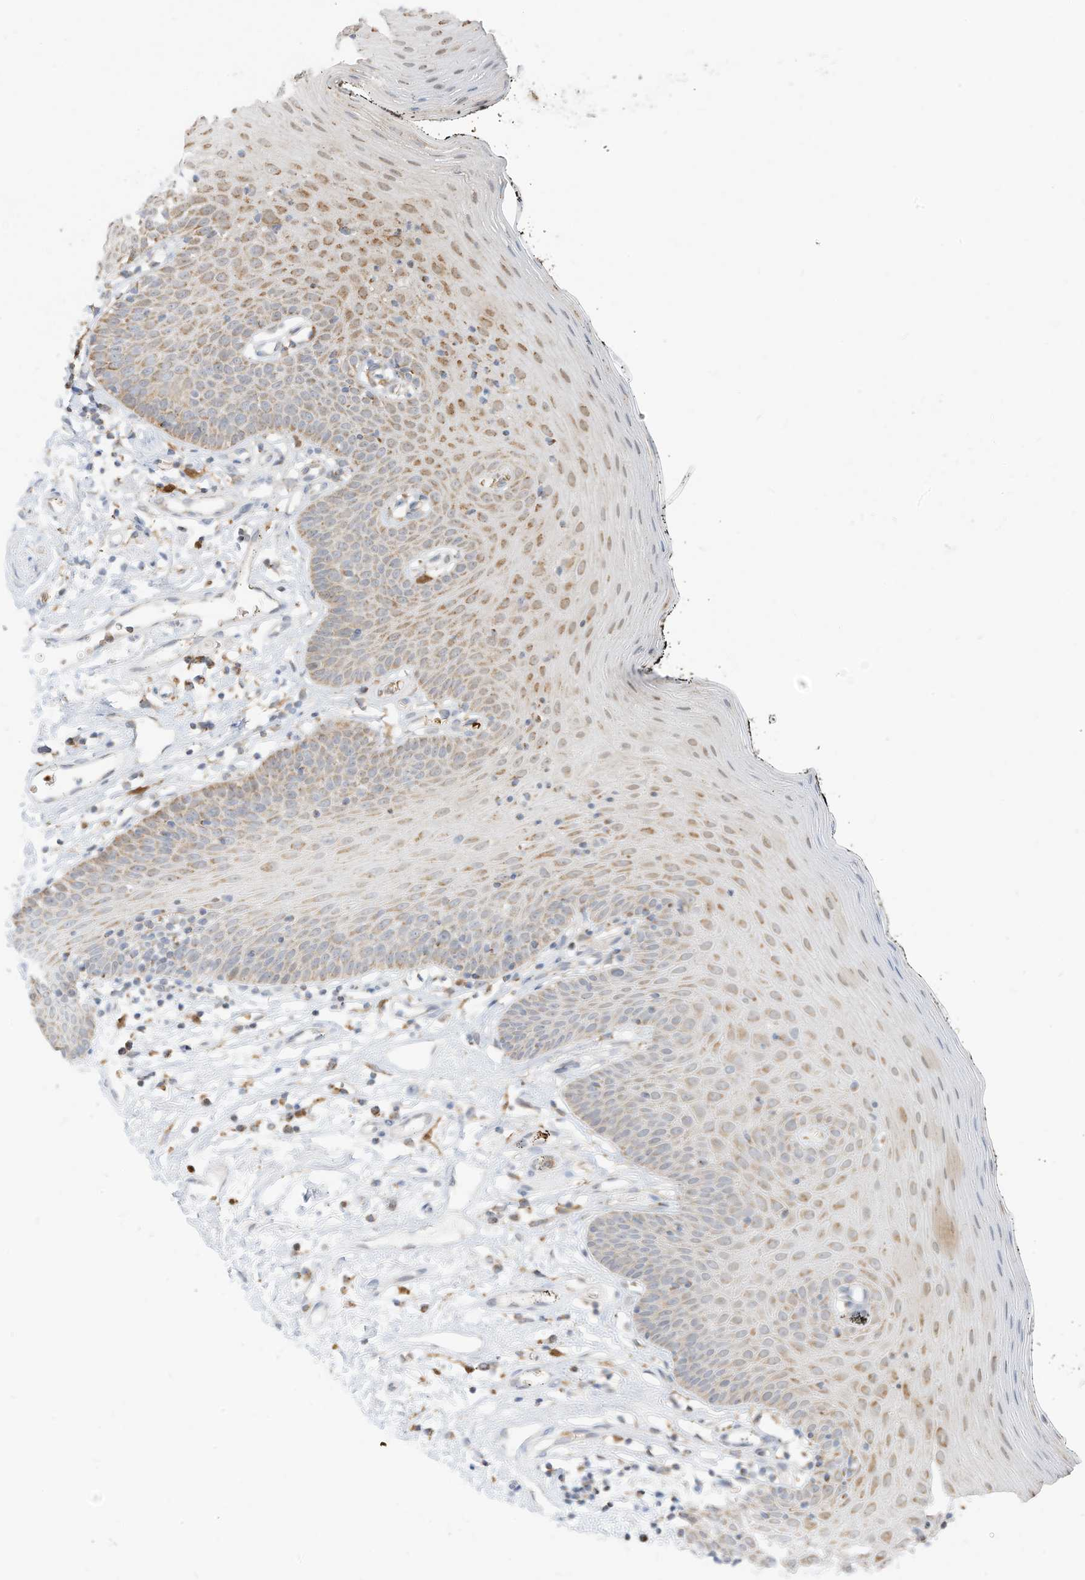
{"staining": {"intensity": "moderate", "quantity": "25%-75%", "location": "cytoplasmic/membranous"}, "tissue": "oral mucosa", "cell_type": "Squamous epithelial cells", "image_type": "normal", "snomed": [{"axis": "morphology", "description": "Normal tissue, NOS"}, {"axis": "topography", "description": "Oral tissue"}], "caption": "Immunohistochemistry image of normal human oral mucosa stained for a protein (brown), which demonstrates medium levels of moderate cytoplasmic/membranous expression in about 25%-75% of squamous epithelial cells.", "gene": "MTUS2", "patient": {"sex": "male", "age": 74}}